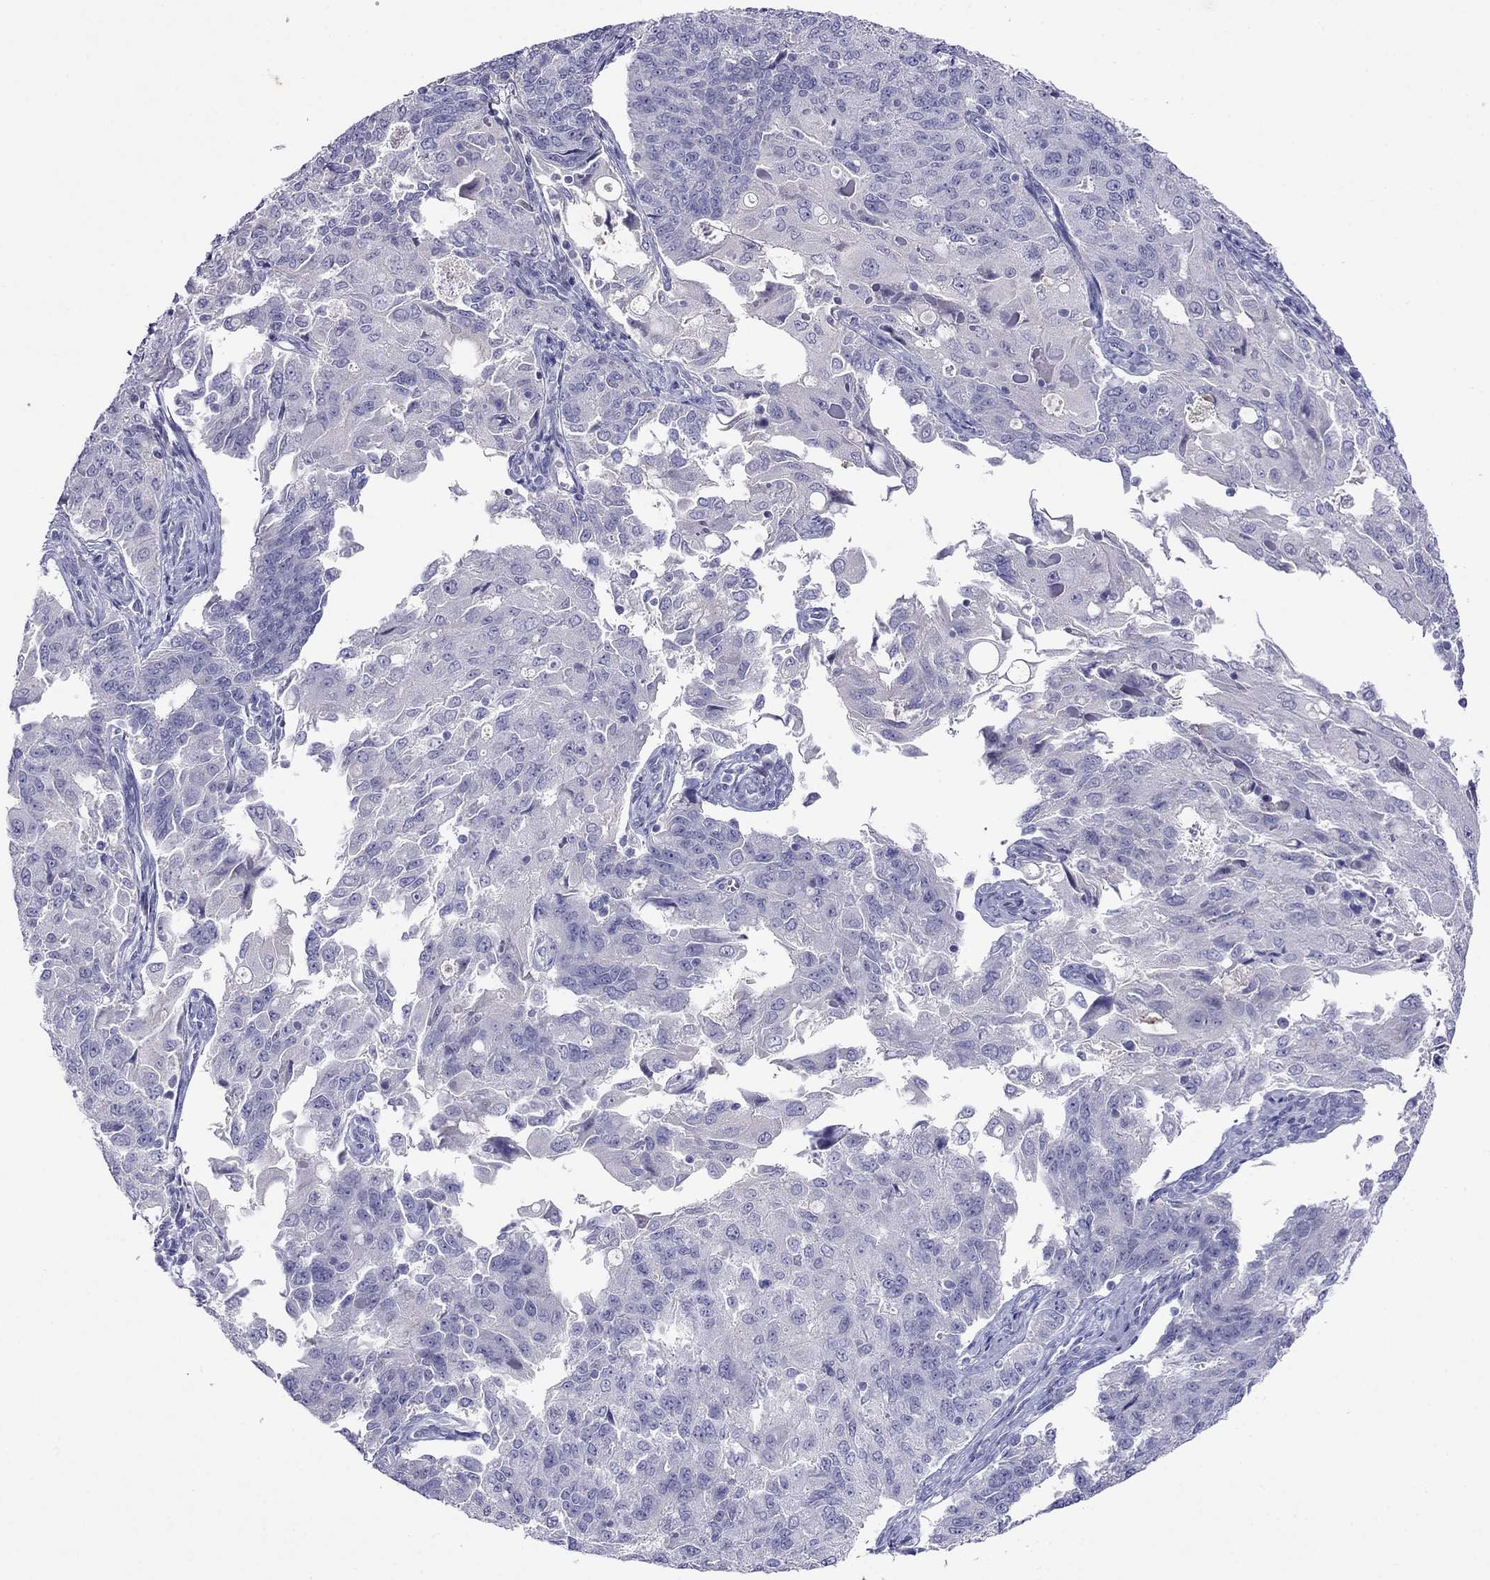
{"staining": {"intensity": "negative", "quantity": "none", "location": "none"}, "tissue": "endometrial cancer", "cell_type": "Tumor cells", "image_type": "cancer", "snomed": [{"axis": "morphology", "description": "Adenocarcinoma, NOS"}, {"axis": "topography", "description": "Endometrium"}], "caption": "Tumor cells are negative for protein expression in human endometrial adenocarcinoma.", "gene": "CAPNS2", "patient": {"sex": "female", "age": 43}}